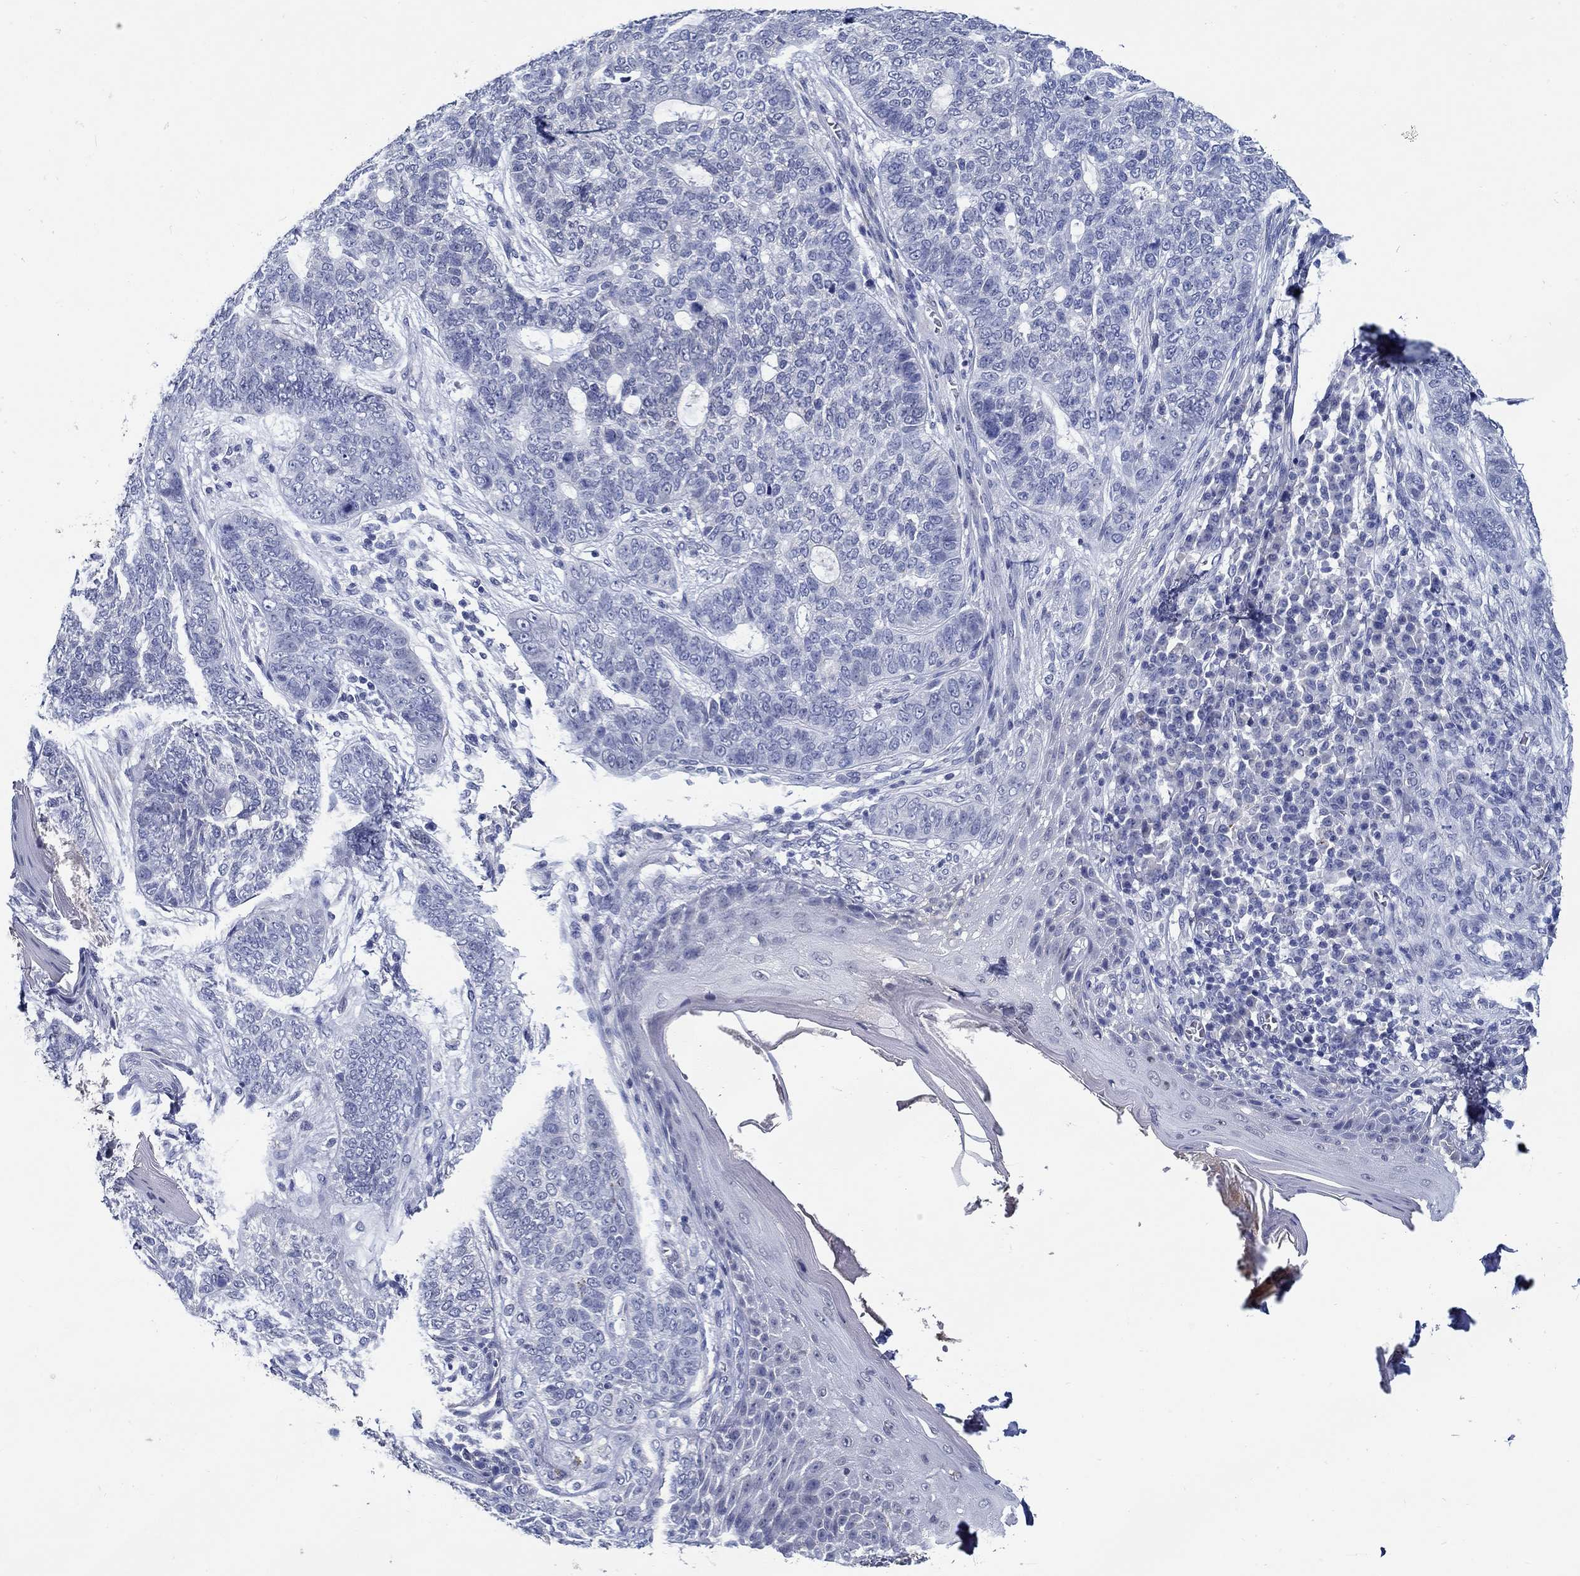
{"staining": {"intensity": "negative", "quantity": "none", "location": "none"}, "tissue": "skin cancer", "cell_type": "Tumor cells", "image_type": "cancer", "snomed": [{"axis": "morphology", "description": "Basal cell carcinoma"}, {"axis": "topography", "description": "Skin"}], "caption": "A high-resolution image shows immunohistochemistry staining of skin cancer (basal cell carcinoma), which demonstrates no significant expression in tumor cells.", "gene": "MC2R", "patient": {"sex": "female", "age": 69}}